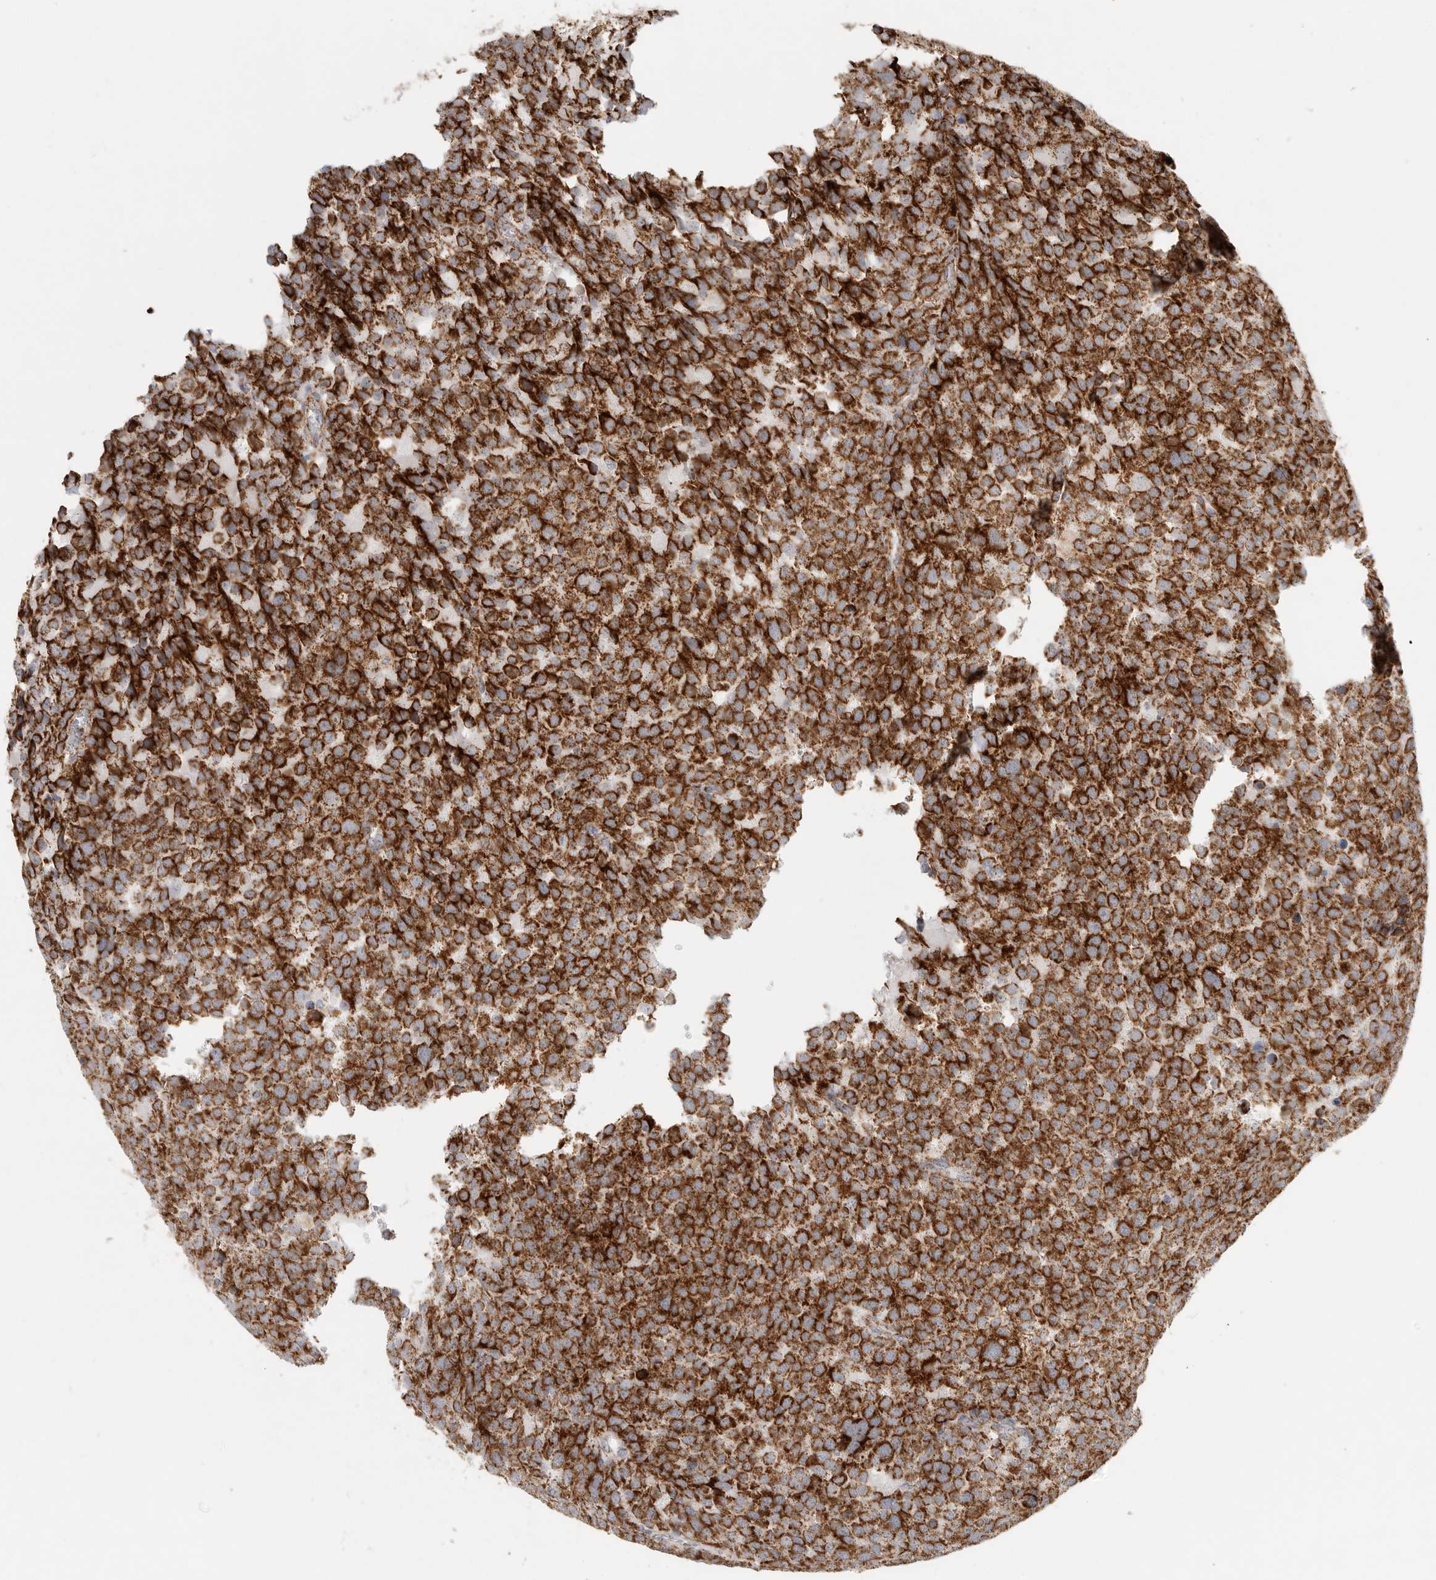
{"staining": {"intensity": "strong", "quantity": ">75%", "location": "cytoplasmic/membranous"}, "tissue": "testis cancer", "cell_type": "Tumor cells", "image_type": "cancer", "snomed": [{"axis": "morphology", "description": "Seminoma, NOS"}, {"axis": "topography", "description": "Testis"}], "caption": "Protein expression analysis of human testis seminoma reveals strong cytoplasmic/membranous expression in about >75% of tumor cells.", "gene": "SLC25A26", "patient": {"sex": "male", "age": 71}}